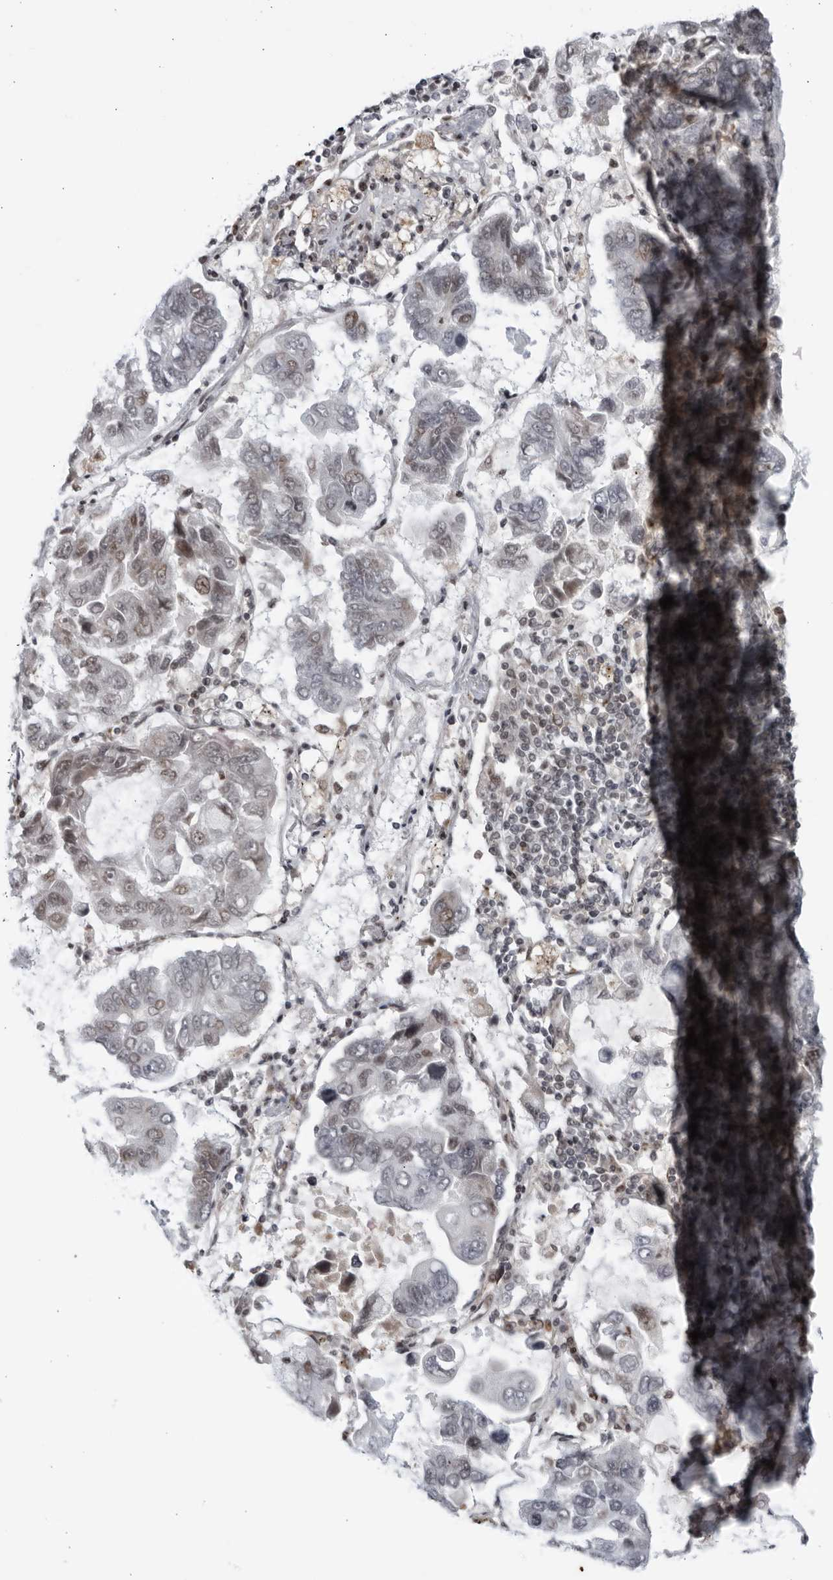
{"staining": {"intensity": "weak", "quantity": "<25%", "location": "nuclear"}, "tissue": "lung cancer", "cell_type": "Tumor cells", "image_type": "cancer", "snomed": [{"axis": "morphology", "description": "Adenocarcinoma, NOS"}, {"axis": "topography", "description": "Lung"}], "caption": "This is an immunohistochemistry (IHC) micrograph of human lung cancer (adenocarcinoma). There is no positivity in tumor cells.", "gene": "DTL", "patient": {"sex": "male", "age": 64}}